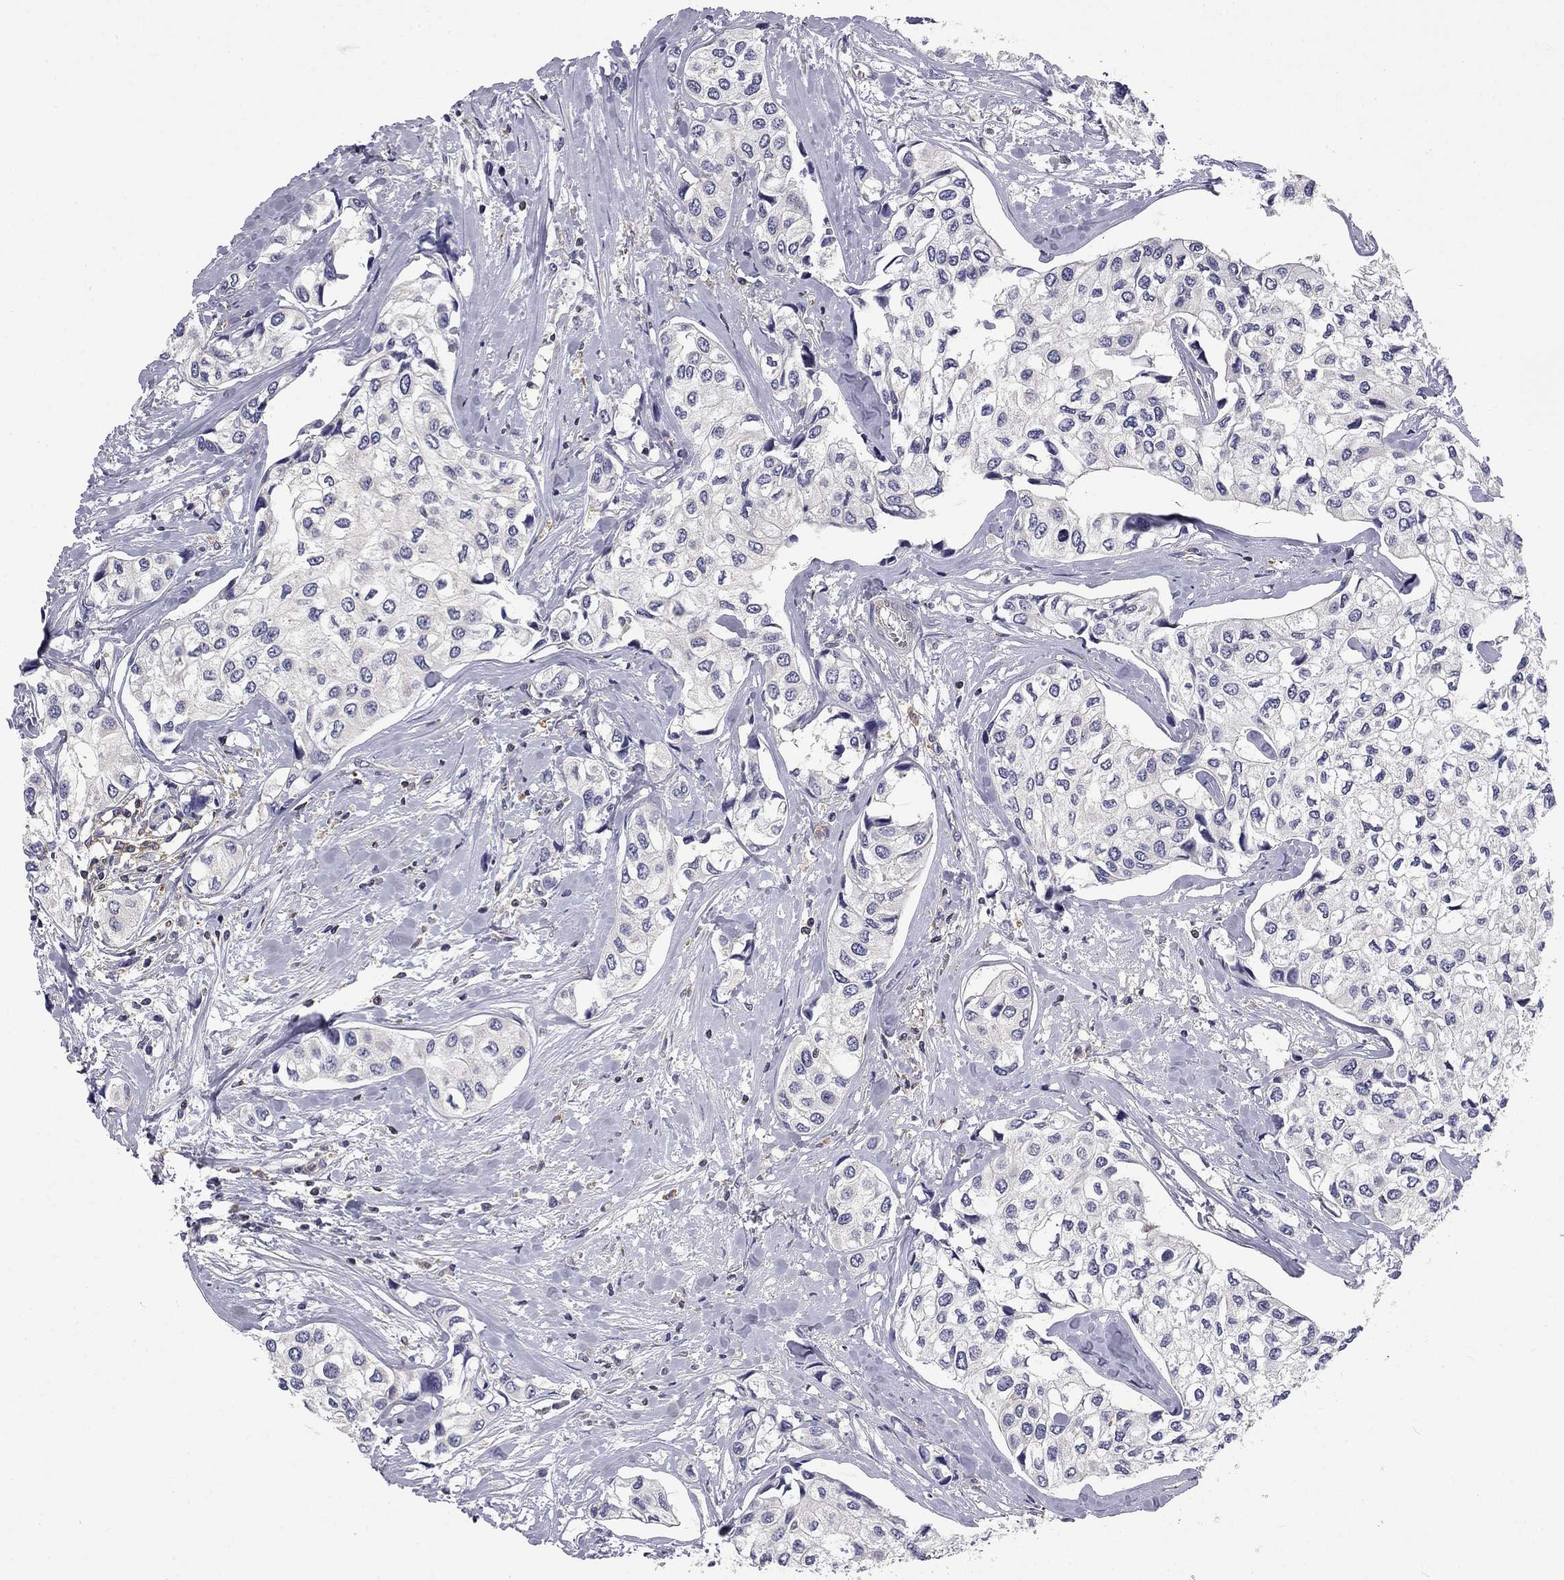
{"staining": {"intensity": "negative", "quantity": "none", "location": "none"}, "tissue": "urothelial cancer", "cell_type": "Tumor cells", "image_type": "cancer", "snomed": [{"axis": "morphology", "description": "Urothelial carcinoma, High grade"}, {"axis": "topography", "description": "Urinary bladder"}], "caption": "This is a image of immunohistochemistry (IHC) staining of urothelial carcinoma (high-grade), which shows no staining in tumor cells.", "gene": "ARHGAP45", "patient": {"sex": "male", "age": 73}}